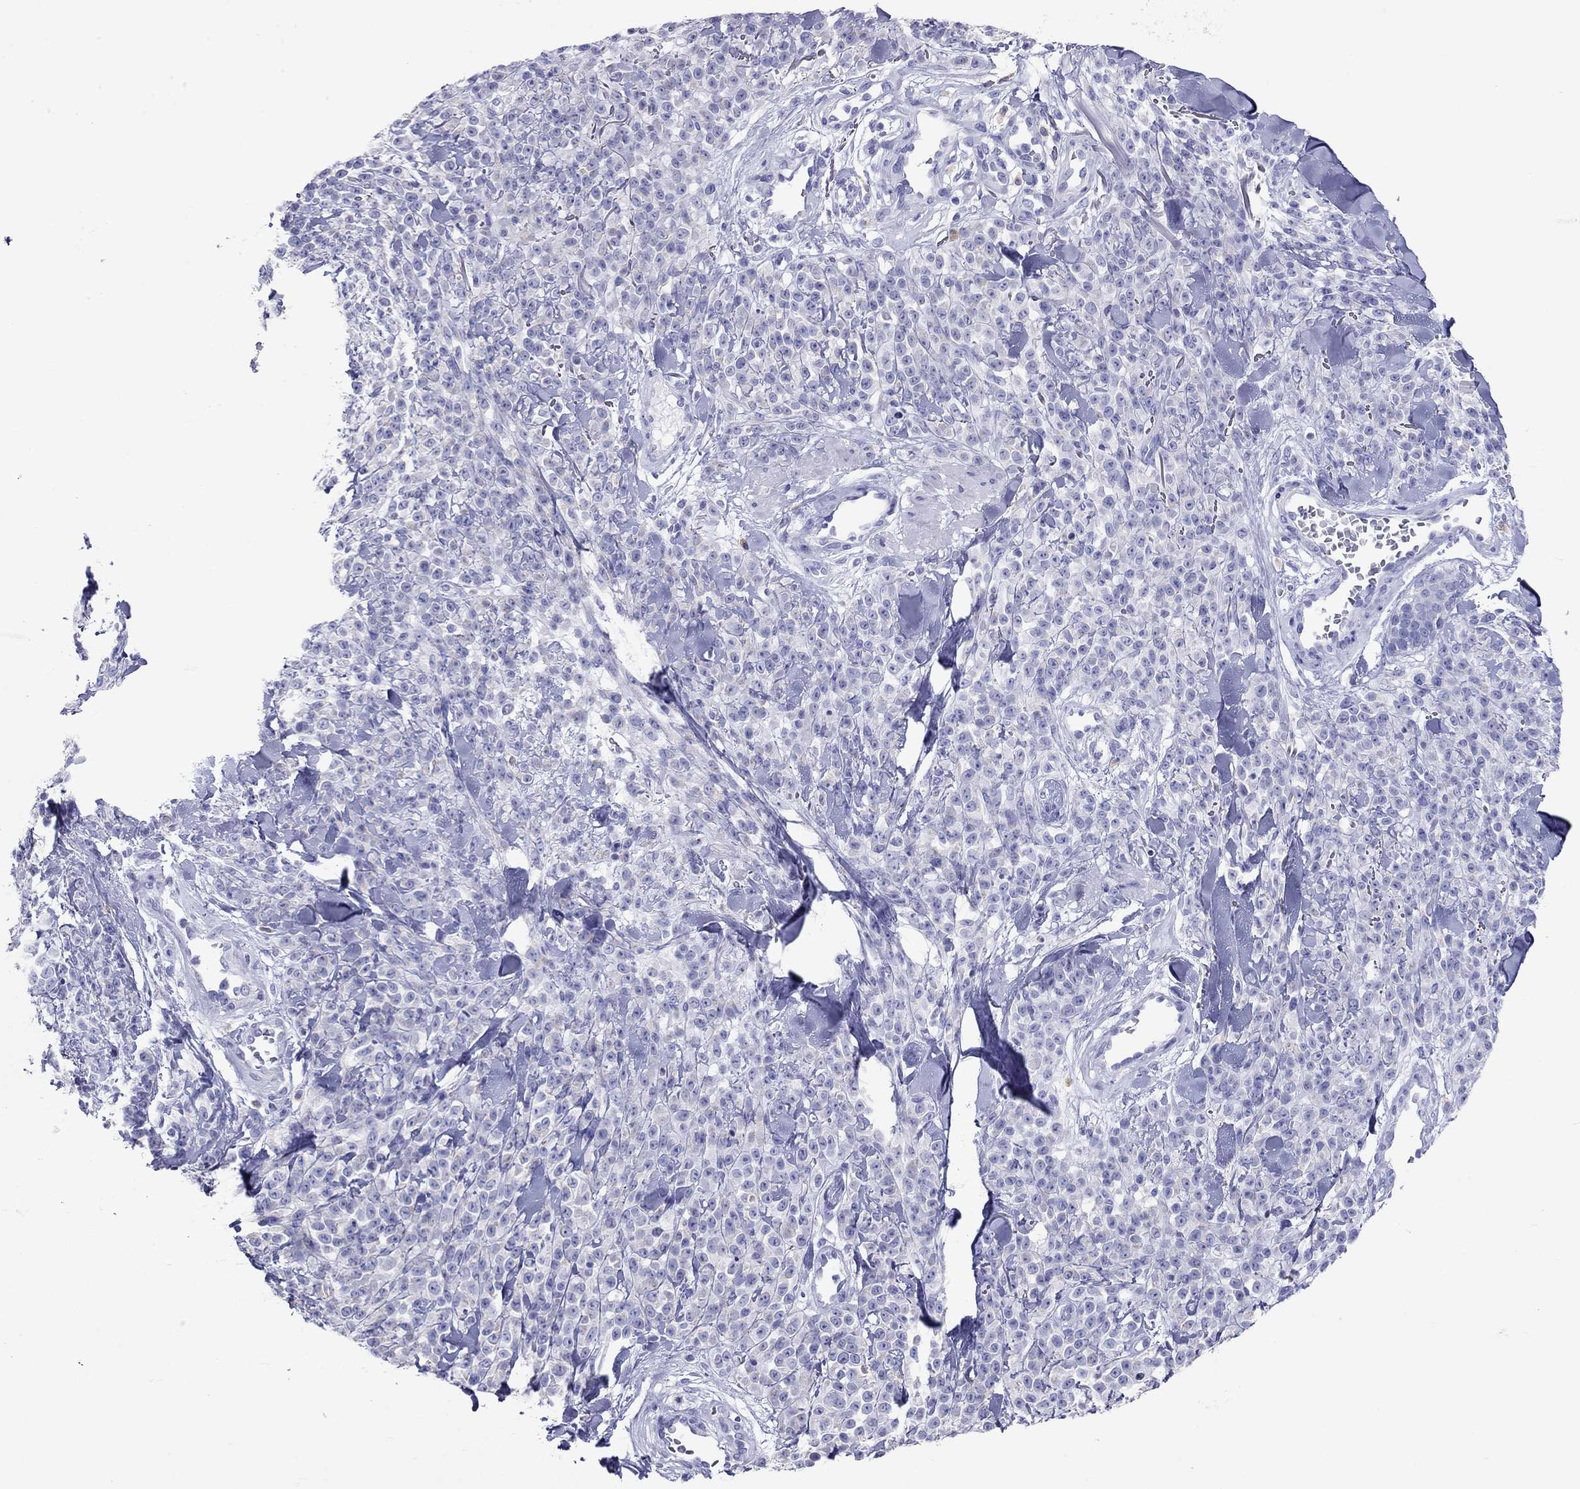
{"staining": {"intensity": "negative", "quantity": "none", "location": "none"}, "tissue": "melanoma", "cell_type": "Tumor cells", "image_type": "cancer", "snomed": [{"axis": "morphology", "description": "Malignant melanoma, NOS"}, {"axis": "topography", "description": "Skin"}, {"axis": "topography", "description": "Skin of trunk"}], "caption": "High magnification brightfield microscopy of melanoma stained with DAB (3,3'-diaminobenzidine) (brown) and counterstained with hematoxylin (blue): tumor cells show no significant expression.", "gene": "DPY19L2", "patient": {"sex": "male", "age": 74}}